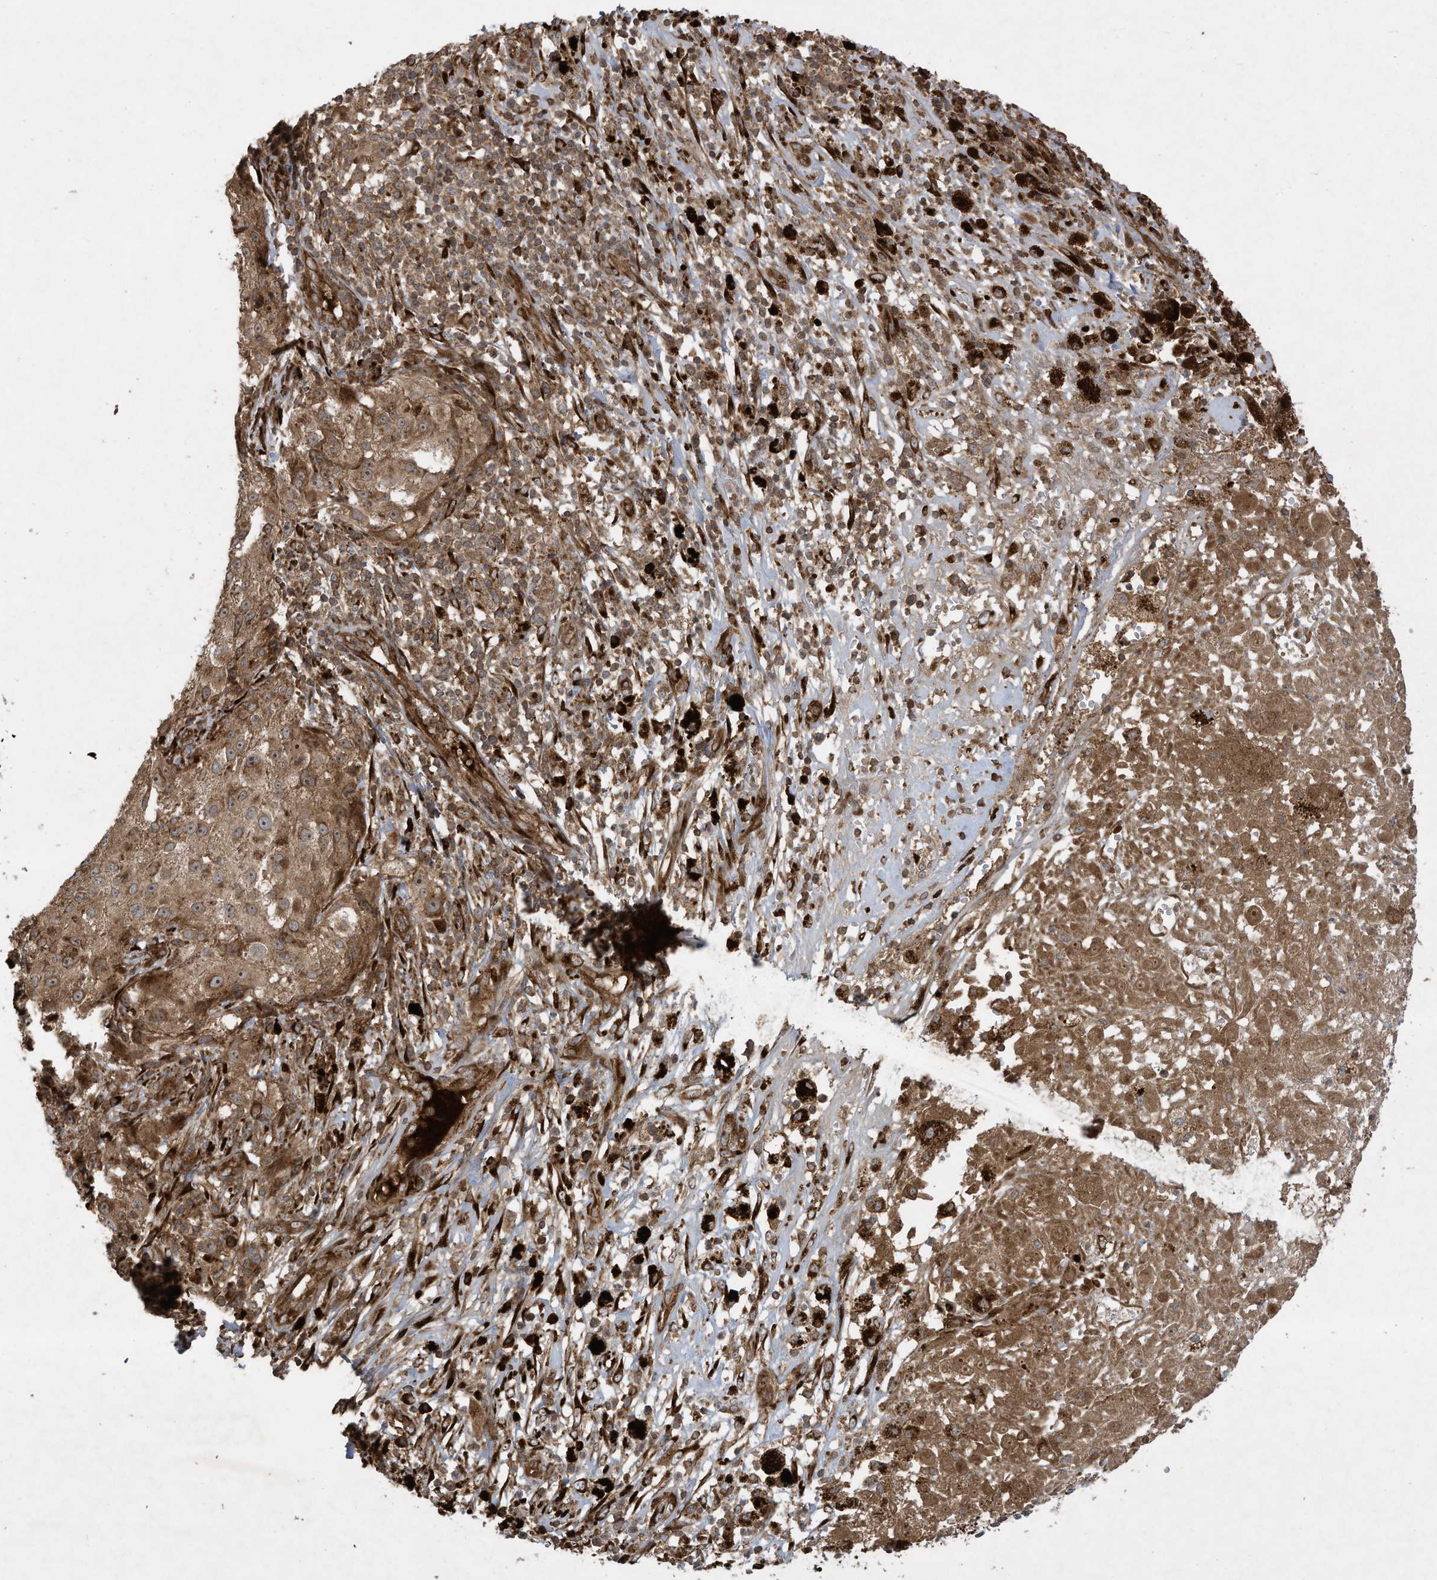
{"staining": {"intensity": "moderate", "quantity": ">75%", "location": "cytoplasmic/membranous"}, "tissue": "melanoma", "cell_type": "Tumor cells", "image_type": "cancer", "snomed": [{"axis": "morphology", "description": "Necrosis, NOS"}, {"axis": "morphology", "description": "Malignant melanoma, NOS"}, {"axis": "topography", "description": "Skin"}], "caption": "This is a micrograph of immunohistochemistry (IHC) staining of malignant melanoma, which shows moderate staining in the cytoplasmic/membranous of tumor cells.", "gene": "DDIT4", "patient": {"sex": "female", "age": 87}}